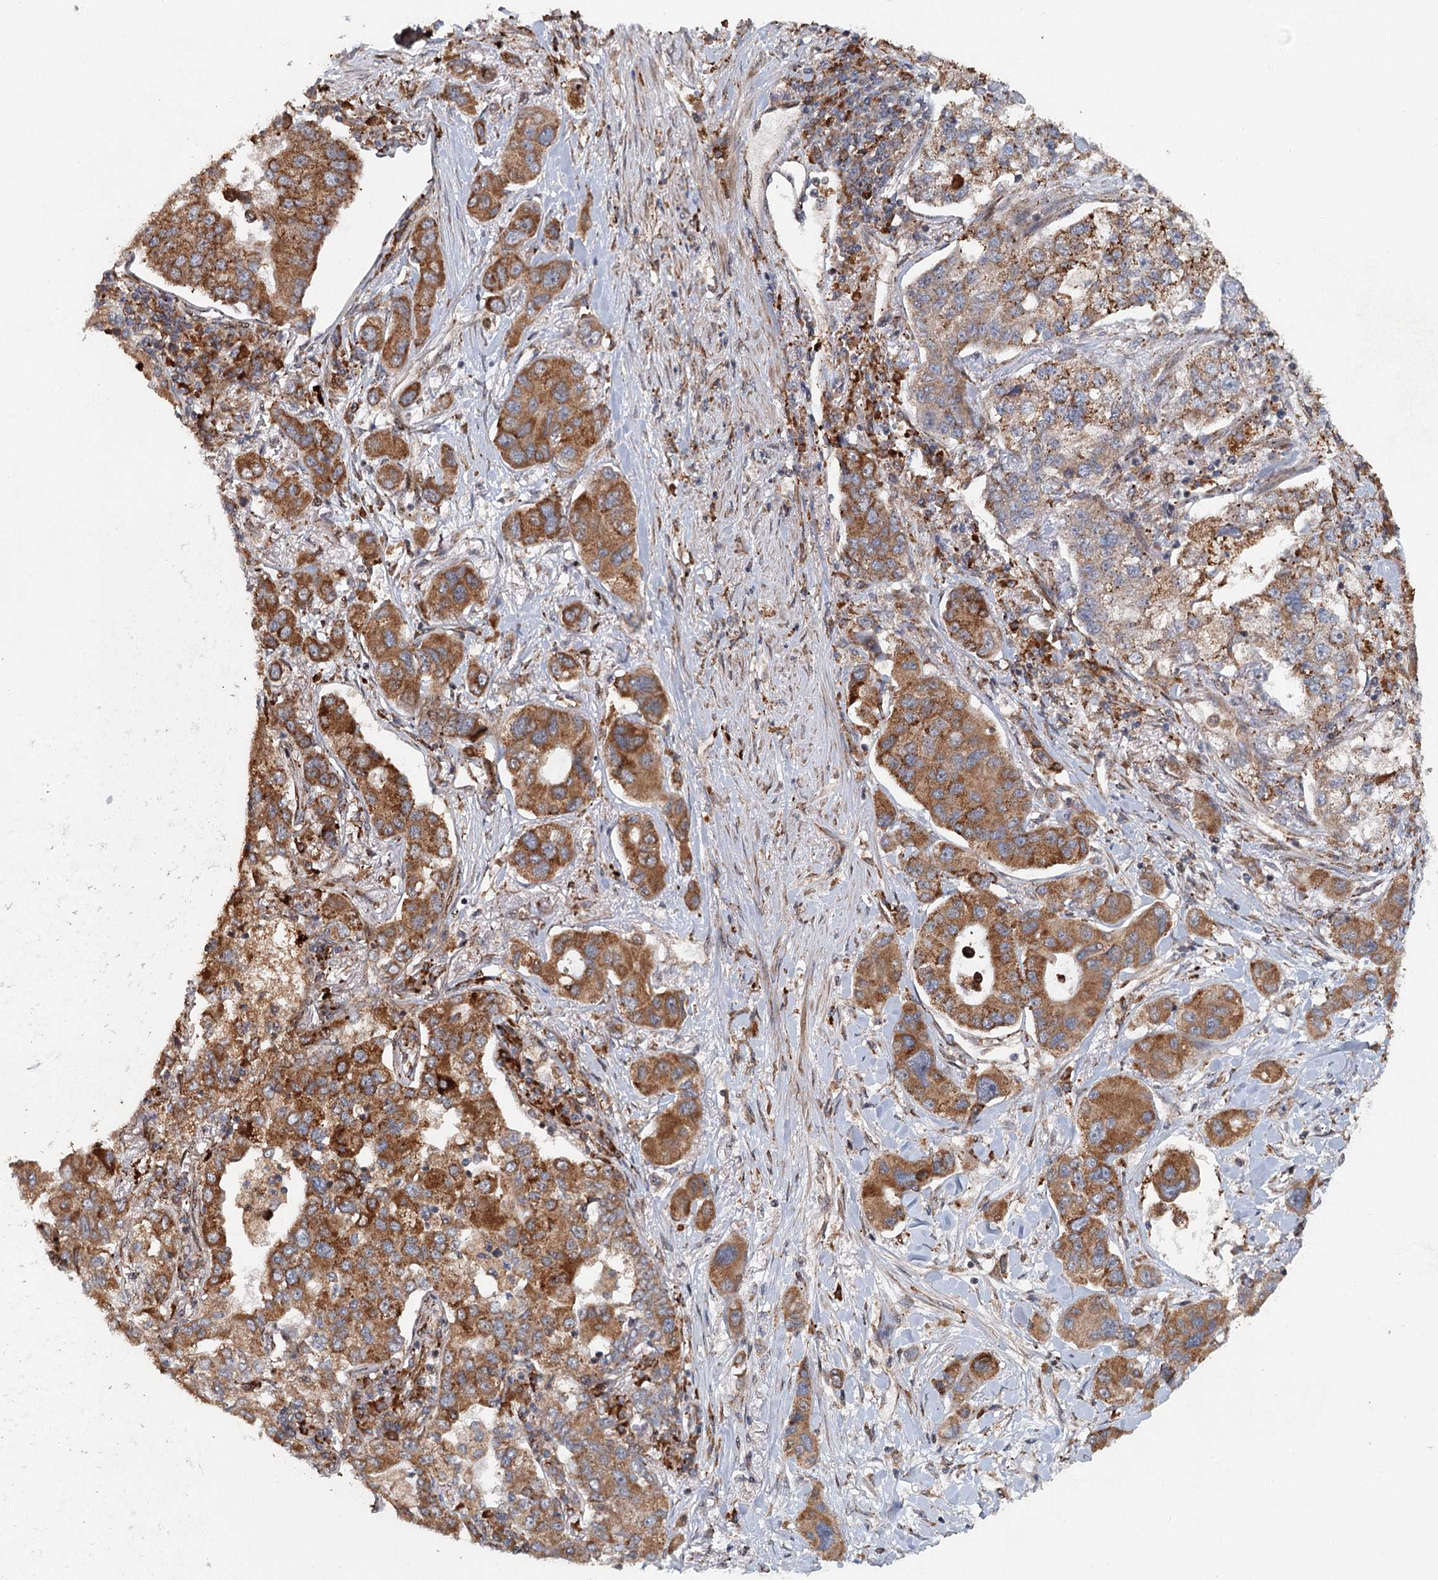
{"staining": {"intensity": "moderate", "quantity": ">75%", "location": "cytoplasmic/membranous"}, "tissue": "lung cancer", "cell_type": "Tumor cells", "image_type": "cancer", "snomed": [{"axis": "morphology", "description": "Adenocarcinoma, NOS"}, {"axis": "topography", "description": "Lung"}], "caption": "A photomicrograph showing moderate cytoplasmic/membranous expression in about >75% of tumor cells in lung adenocarcinoma, as visualized by brown immunohistochemical staining.", "gene": "SRPX2", "patient": {"sex": "male", "age": 49}}